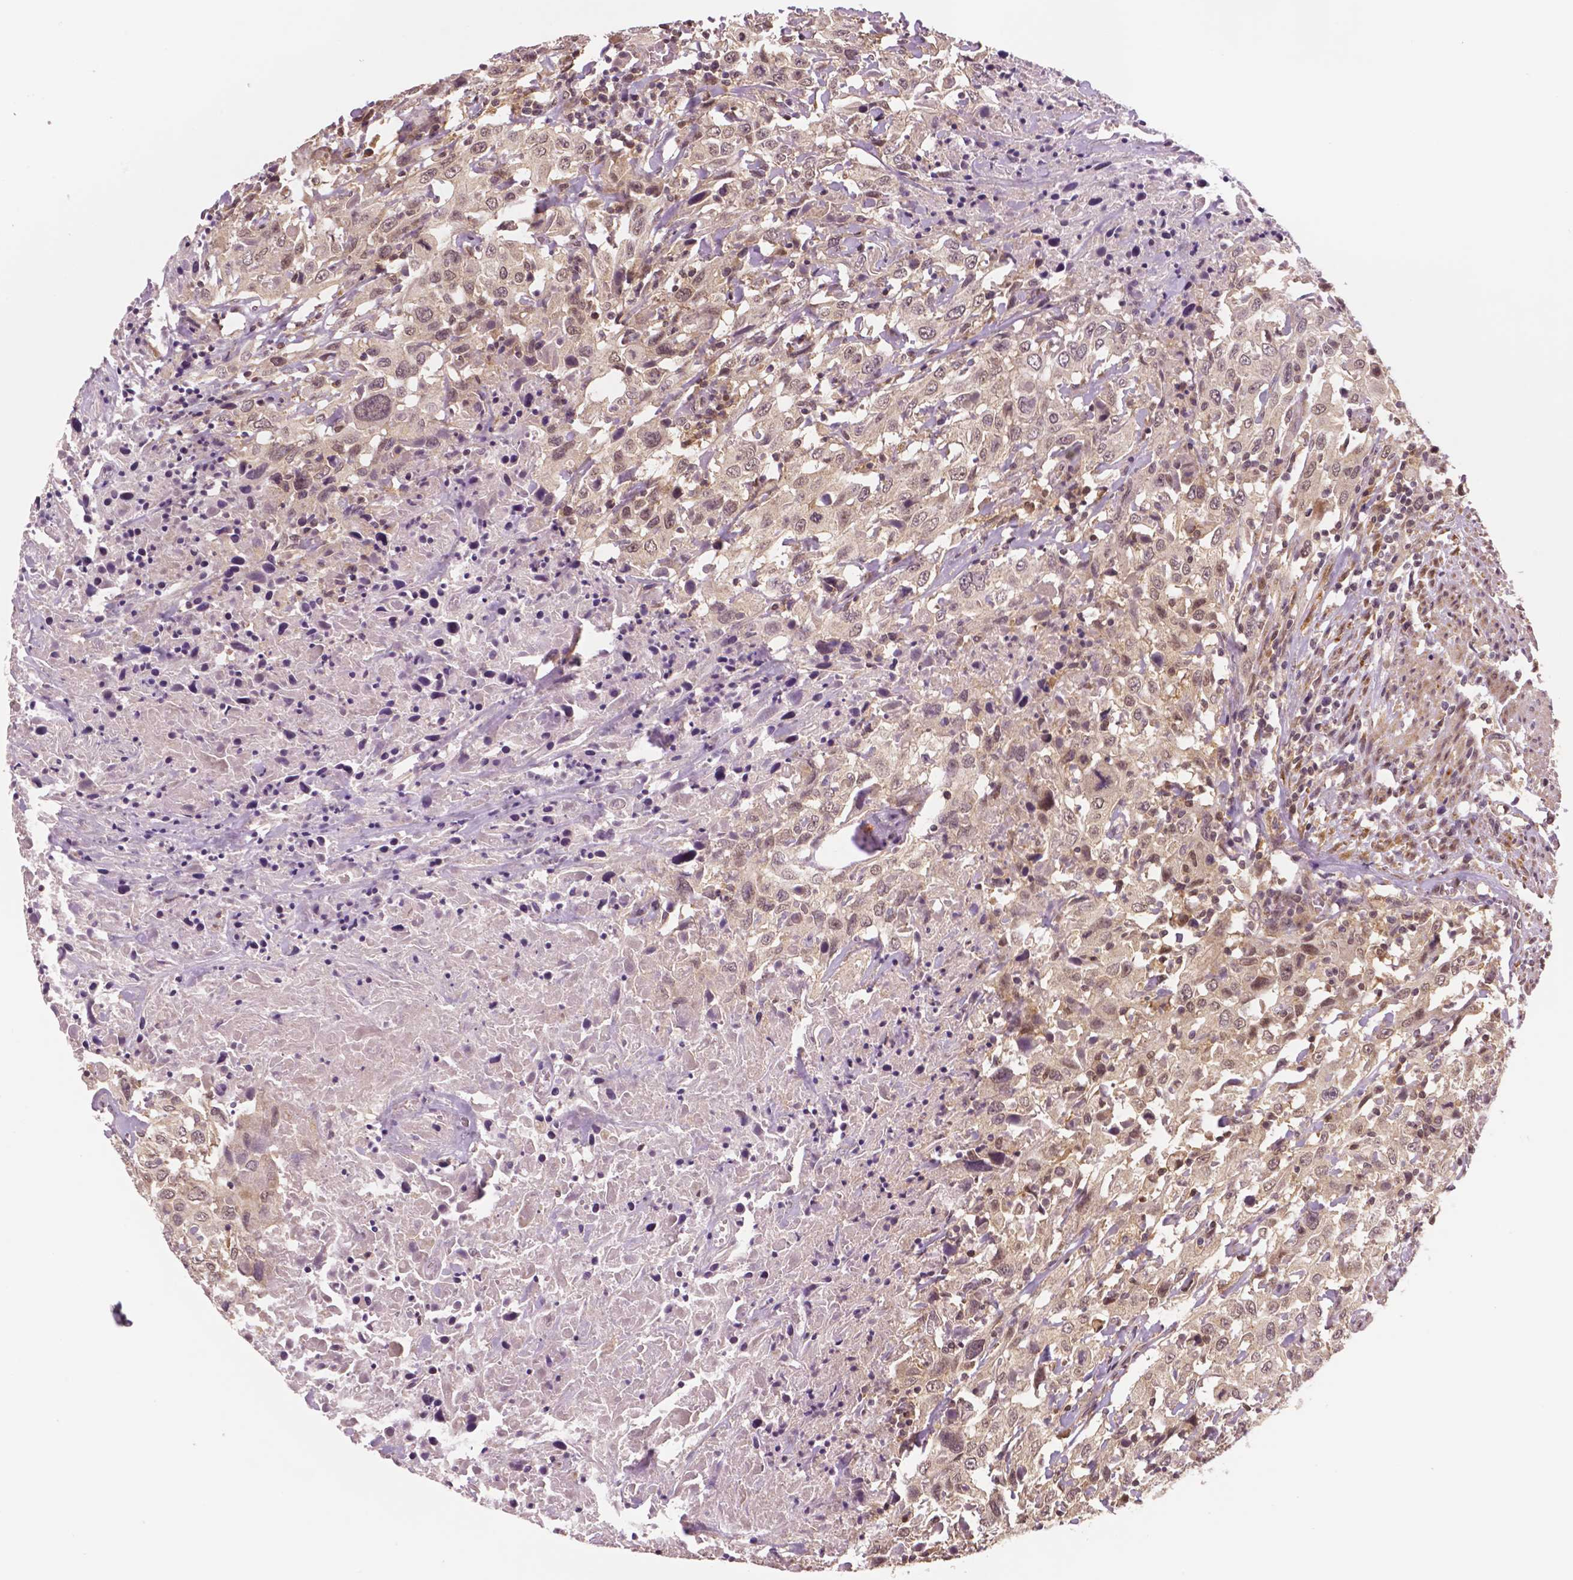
{"staining": {"intensity": "weak", "quantity": ">75%", "location": "cytoplasmic/membranous"}, "tissue": "urothelial cancer", "cell_type": "Tumor cells", "image_type": "cancer", "snomed": [{"axis": "morphology", "description": "Urothelial carcinoma, High grade"}, {"axis": "topography", "description": "Urinary bladder"}], "caption": "Urothelial carcinoma (high-grade) stained with a brown dye displays weak cytoplasmic/membranous positive expression in about >75% of tumor cells.", "gene": "STAT3", "patient": {"sex": "male", "age": 61}}